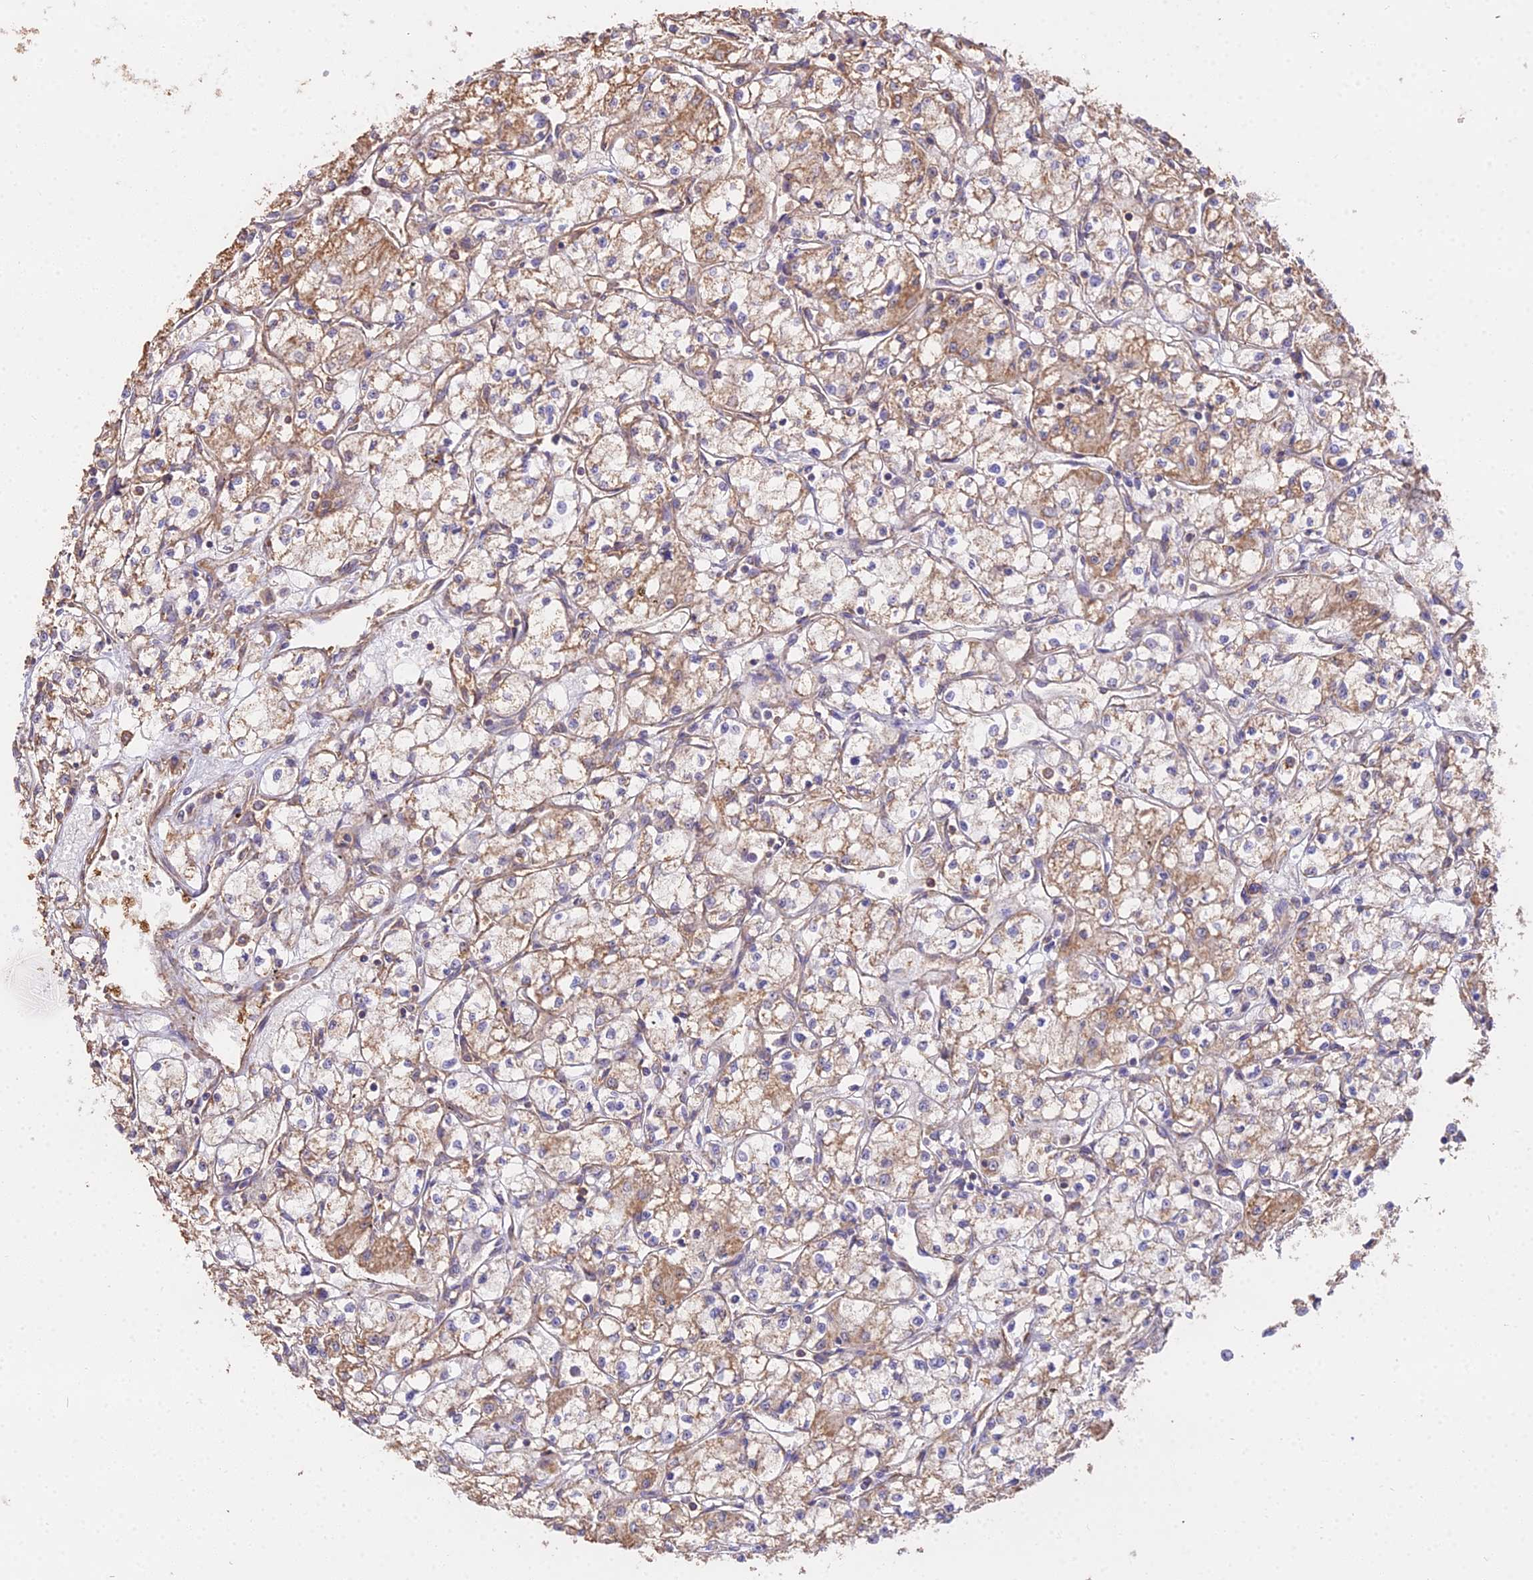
{"staining": {"intensity": "moderate", "quantity": ">75%", "location": "cytoplasmic/membranous"}, "tissue": "renal cancer", "cell_type": "Tumor cells", "image_type": "cancer", "snomed": [{"axis": "morphology", "description": "Adenocarcinoma, NOS"}, {"axis": "topography", "description": "Kidney"}], "caption": "Protein analysis of adenocarcinoma (renal) tissue demonstrates moderate cytoplasmic/membranous positivity in about >75% of tumor cells.", "gene": "METTL13", "patient": {"sex": "male", "age": 59}}